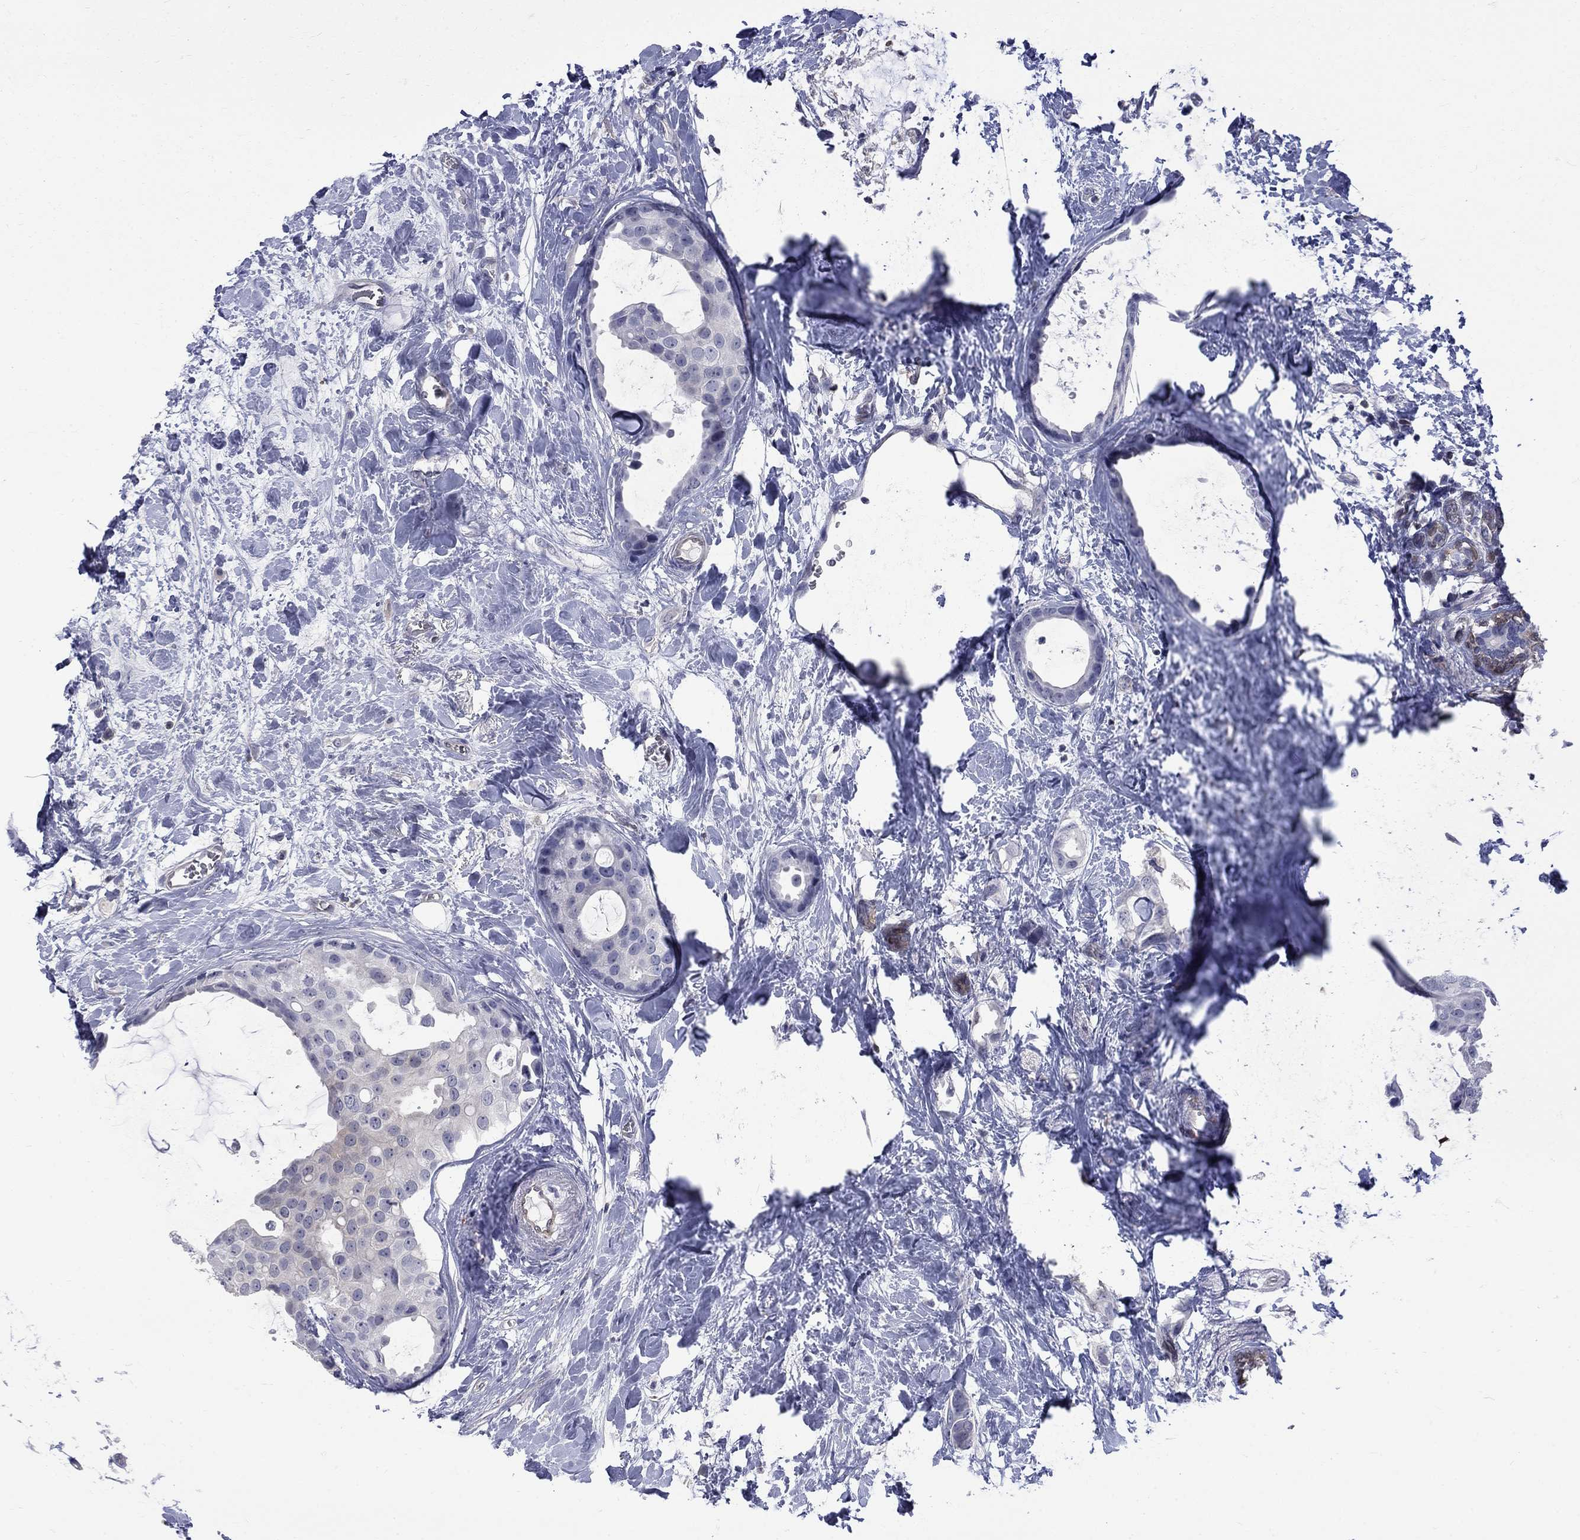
{"staining": {"intensity": "negative", "quantity": "none", "location": "none"}, "tissue": "breast cancer", "cell_type": "Tumor cells", "image_type": "cancer", "snomed": [{"axis": "morphology", "description": "Duct carcinoma"}, {"axis": "topography", "description": "Breast"}], "caption": "The histopathology image reveals no significant expression in tumor cells of invasive ductal carcinoma (breast).", "gene": "HKDC1", "patient": {"sex": "female", "age": 45}}